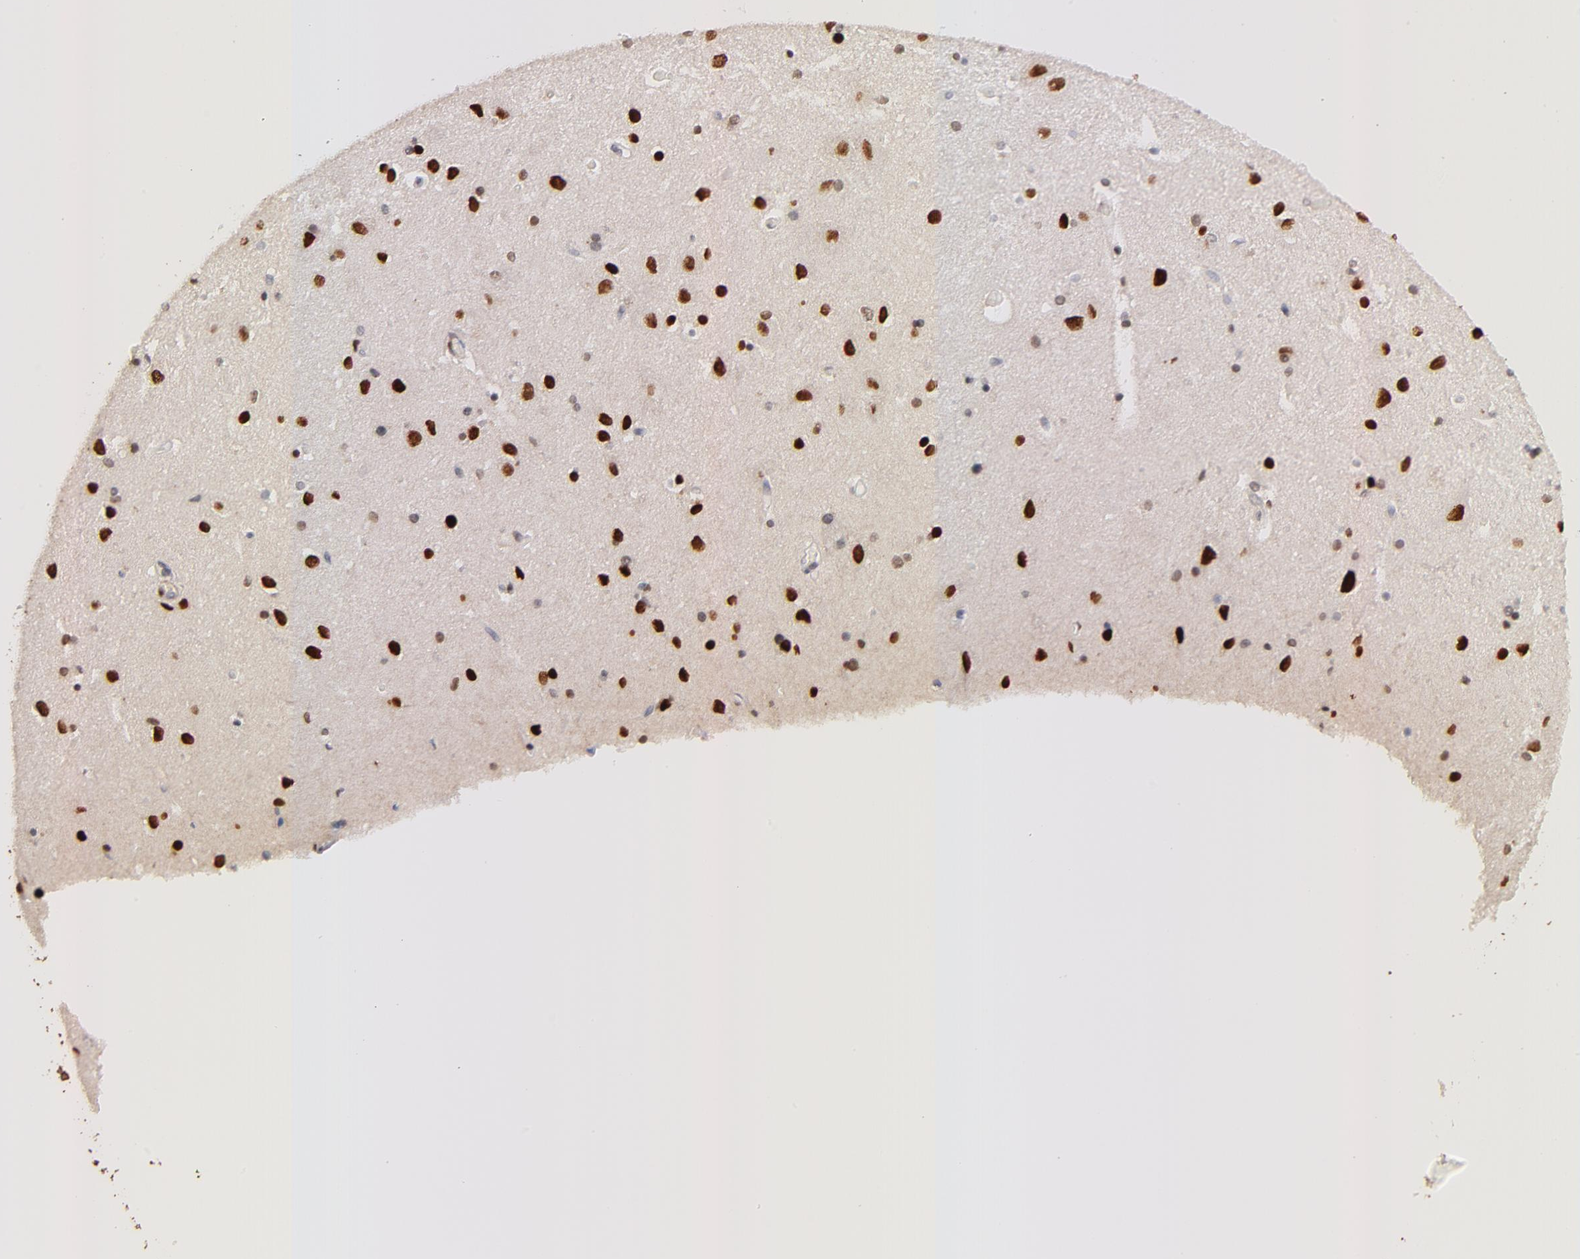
{"staining": {"intensity": "weak", "quantity": "<25%", "location": "nuclear"}, "tissue": "caudate", "cell_type": "Glial cells", "image_type": "normal", "snomed": [{"axis": "morphology", "description": "Normal tissue, NOS"}, {"axis": "topography", "description": "Lateral ventricle wall"}], "caption": "IHC micrograph of unremarkable caudate: human caudate stained with DAB (3,3'-diaminobenzidine) demonstrates no significant protein staining in glial cells.", "gene": "ZFP92", "patient": {"sex": "female", "age": 54}}